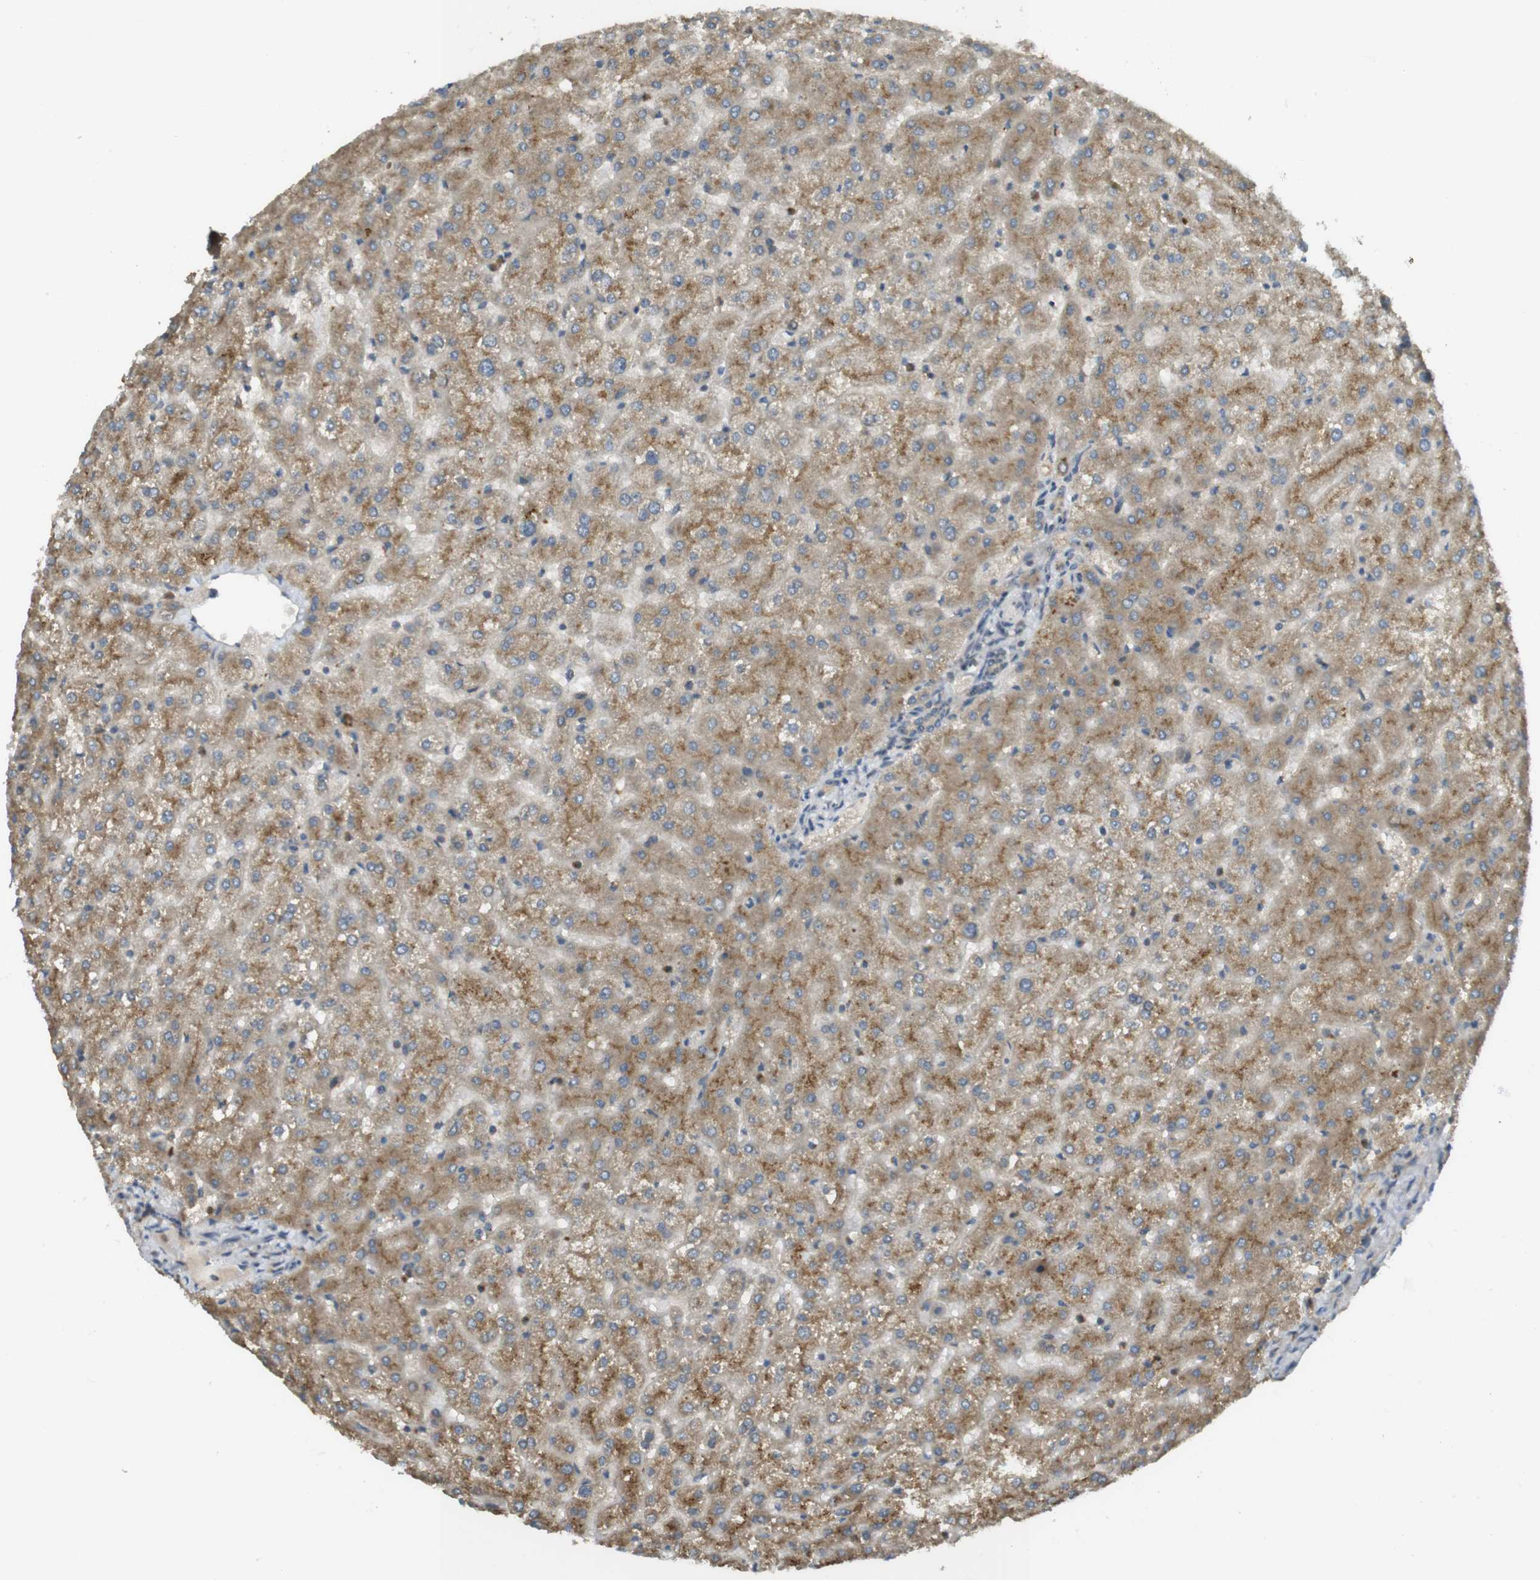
{"staining": {"intensity": "negative", "quantity": "none", "location": "none"}, "tissue": "liver", "cell_type": "Cholangiocytes", "image_type": "normal", "snomed": [{"axis": "morphology", "description": "Normal tissue, NOS"}, {"axis": "topography", "description": "Liver"}], "caption": "IHC image of unremarkable liver stained for a protein (brown), which reveals no expression in cholangiocytes.", "gene": "CLRN3", "patient": {"sex": "female", "age": 32}}